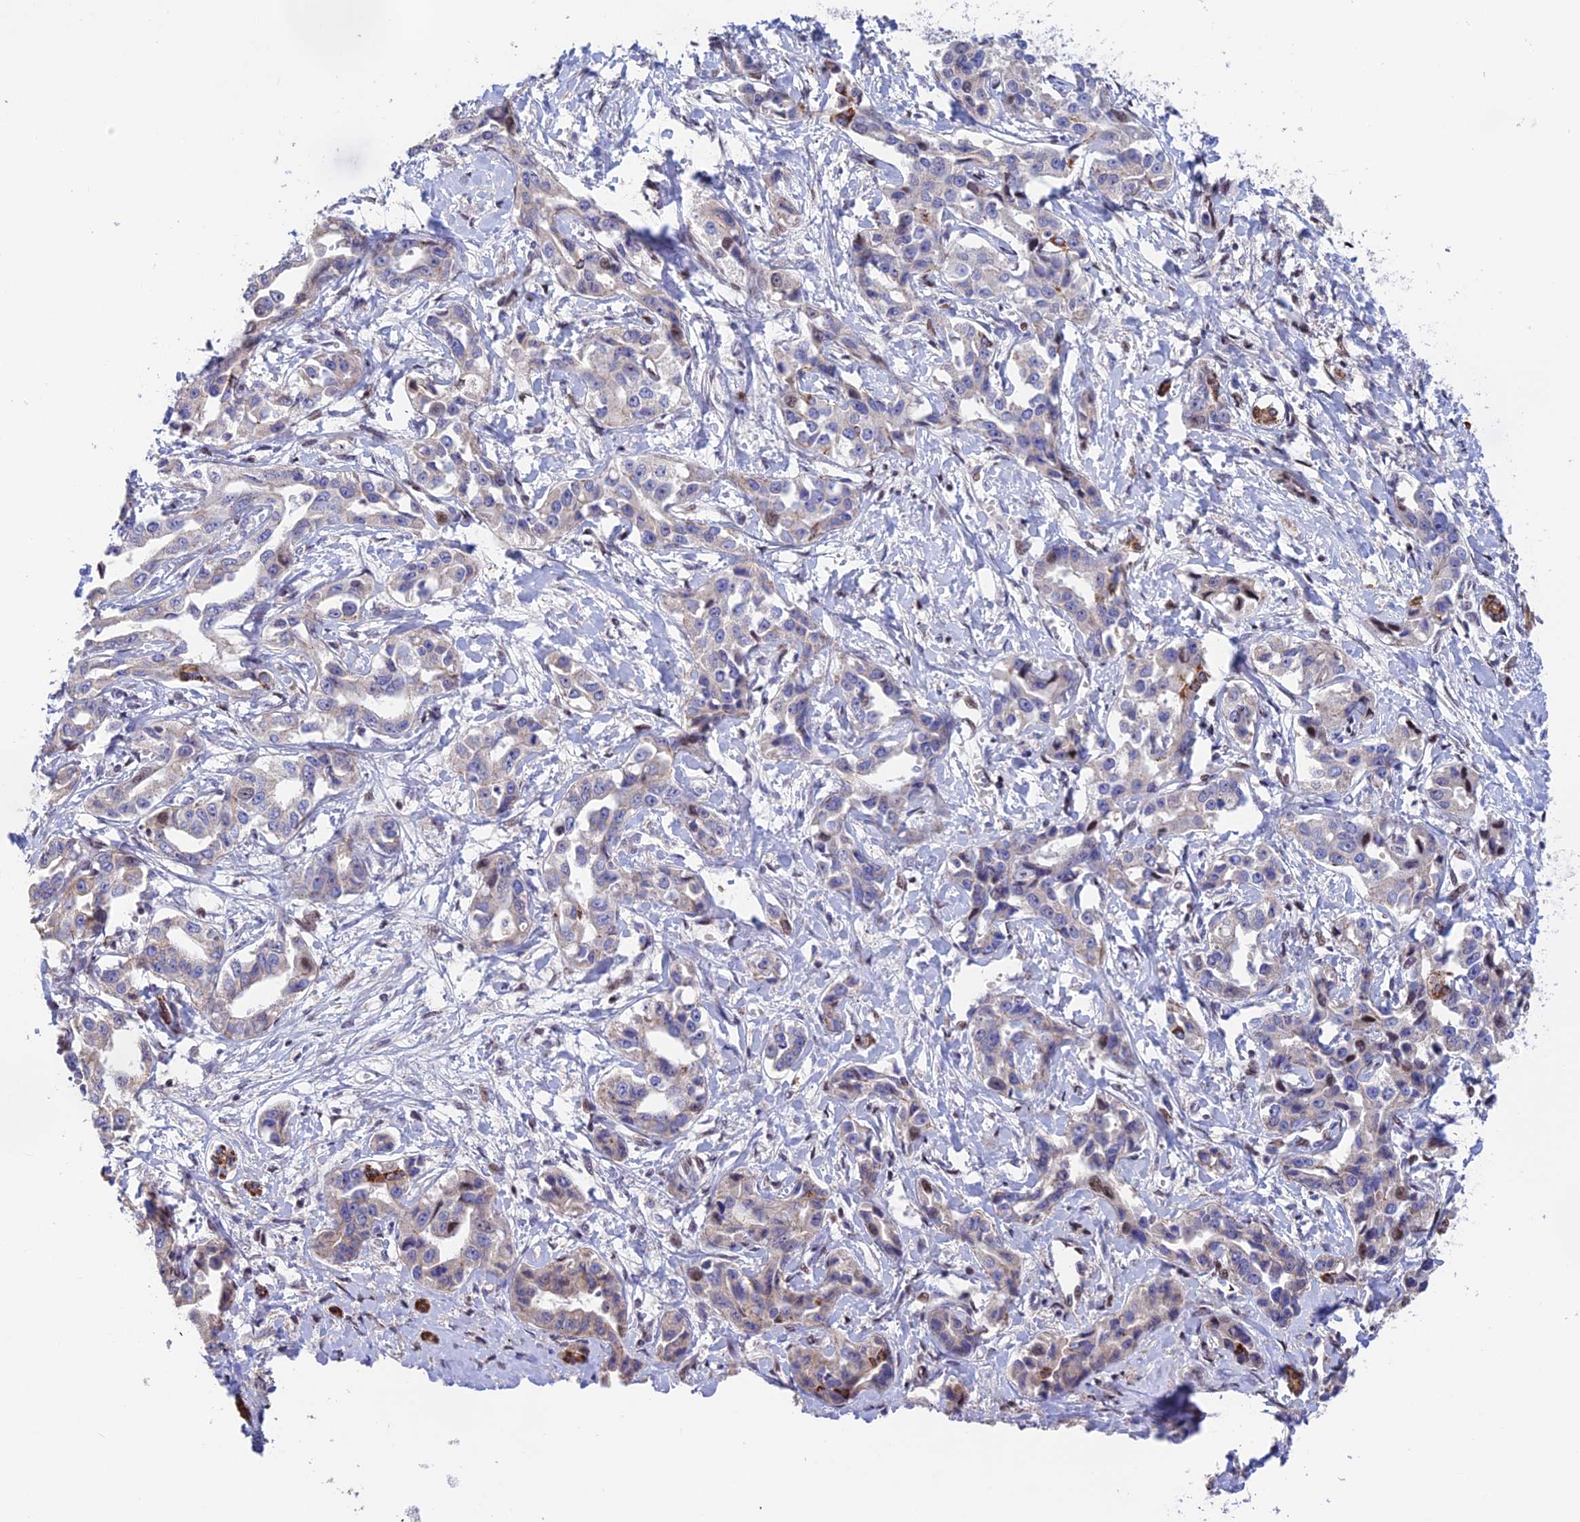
{"staining": {"intensity": "negative", "quantity": "none", "location": "none"}, "tissue": "liver cancer", "cell_type": "Tumor cells", "image_type": "cancer", "snomed": [{"axis": "morphology", "description": "Cholangiocarcinoma"}, {"axis": "topography", "description": "Liver"}], "caption": "DAB (3,3'-diaminobenzidine) immunohistochemical staining of liver cholangiocarcinoma shows no significant expression in tumor cells.", "gene": "PRIM1", "patient": {"sex": "male", "age": 59}}